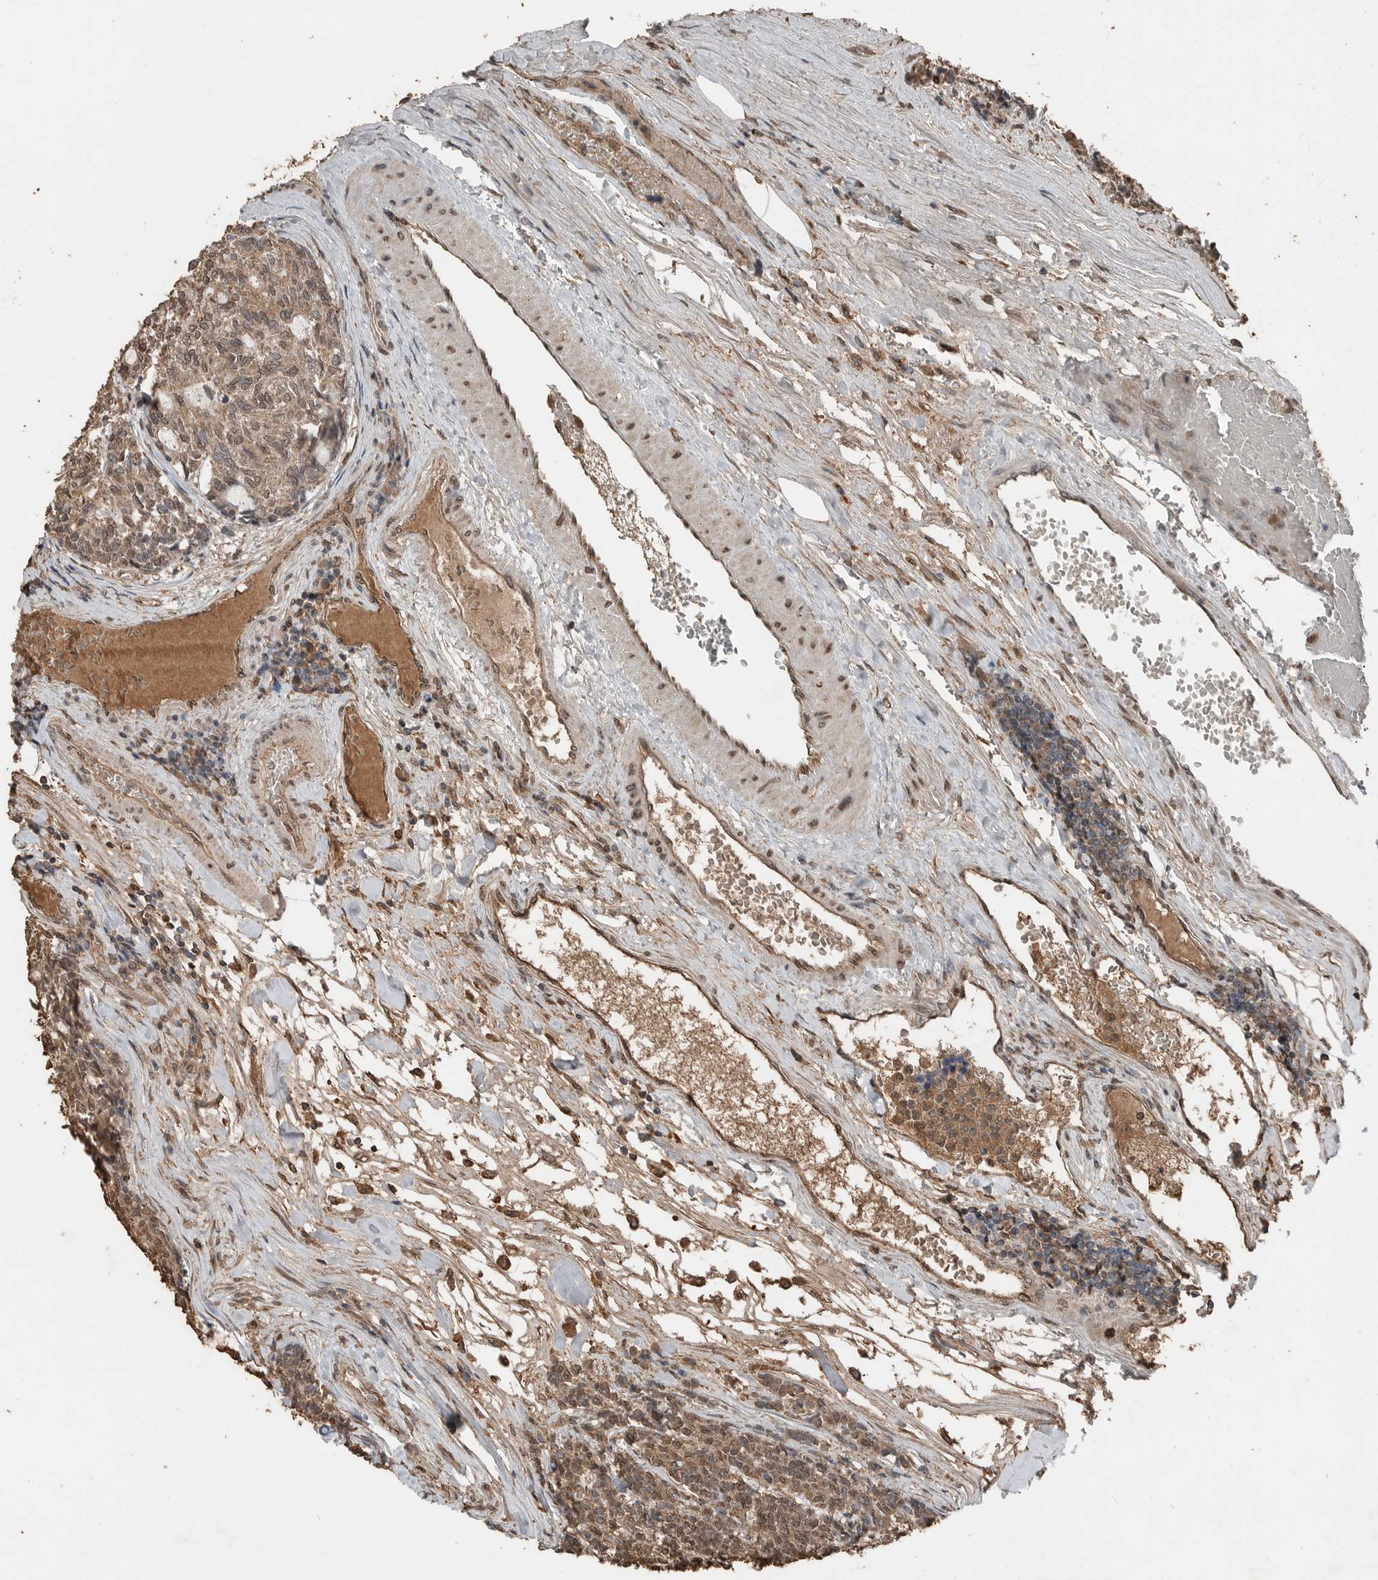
{"staining": {"intensity": "moderate", "quantity": ">75%", "location": "cytoplasmic/membranous,nuclear"}, "tissue": "carcinoid", "cell_type": "Tumor cells", "image_type": "cancer", "snomed": [{"axis": "morphology", "description": "Carcinoid, malignant, NOS"}, {"axis": "topography", "description": "Pancreas"}], "caption": "Human carcinoid (malignant) stained with a protein marker exhibits moderate staining in tumor cells.", "gene": "BLZF1", "patient": {"sex": "female", "age": 54}}